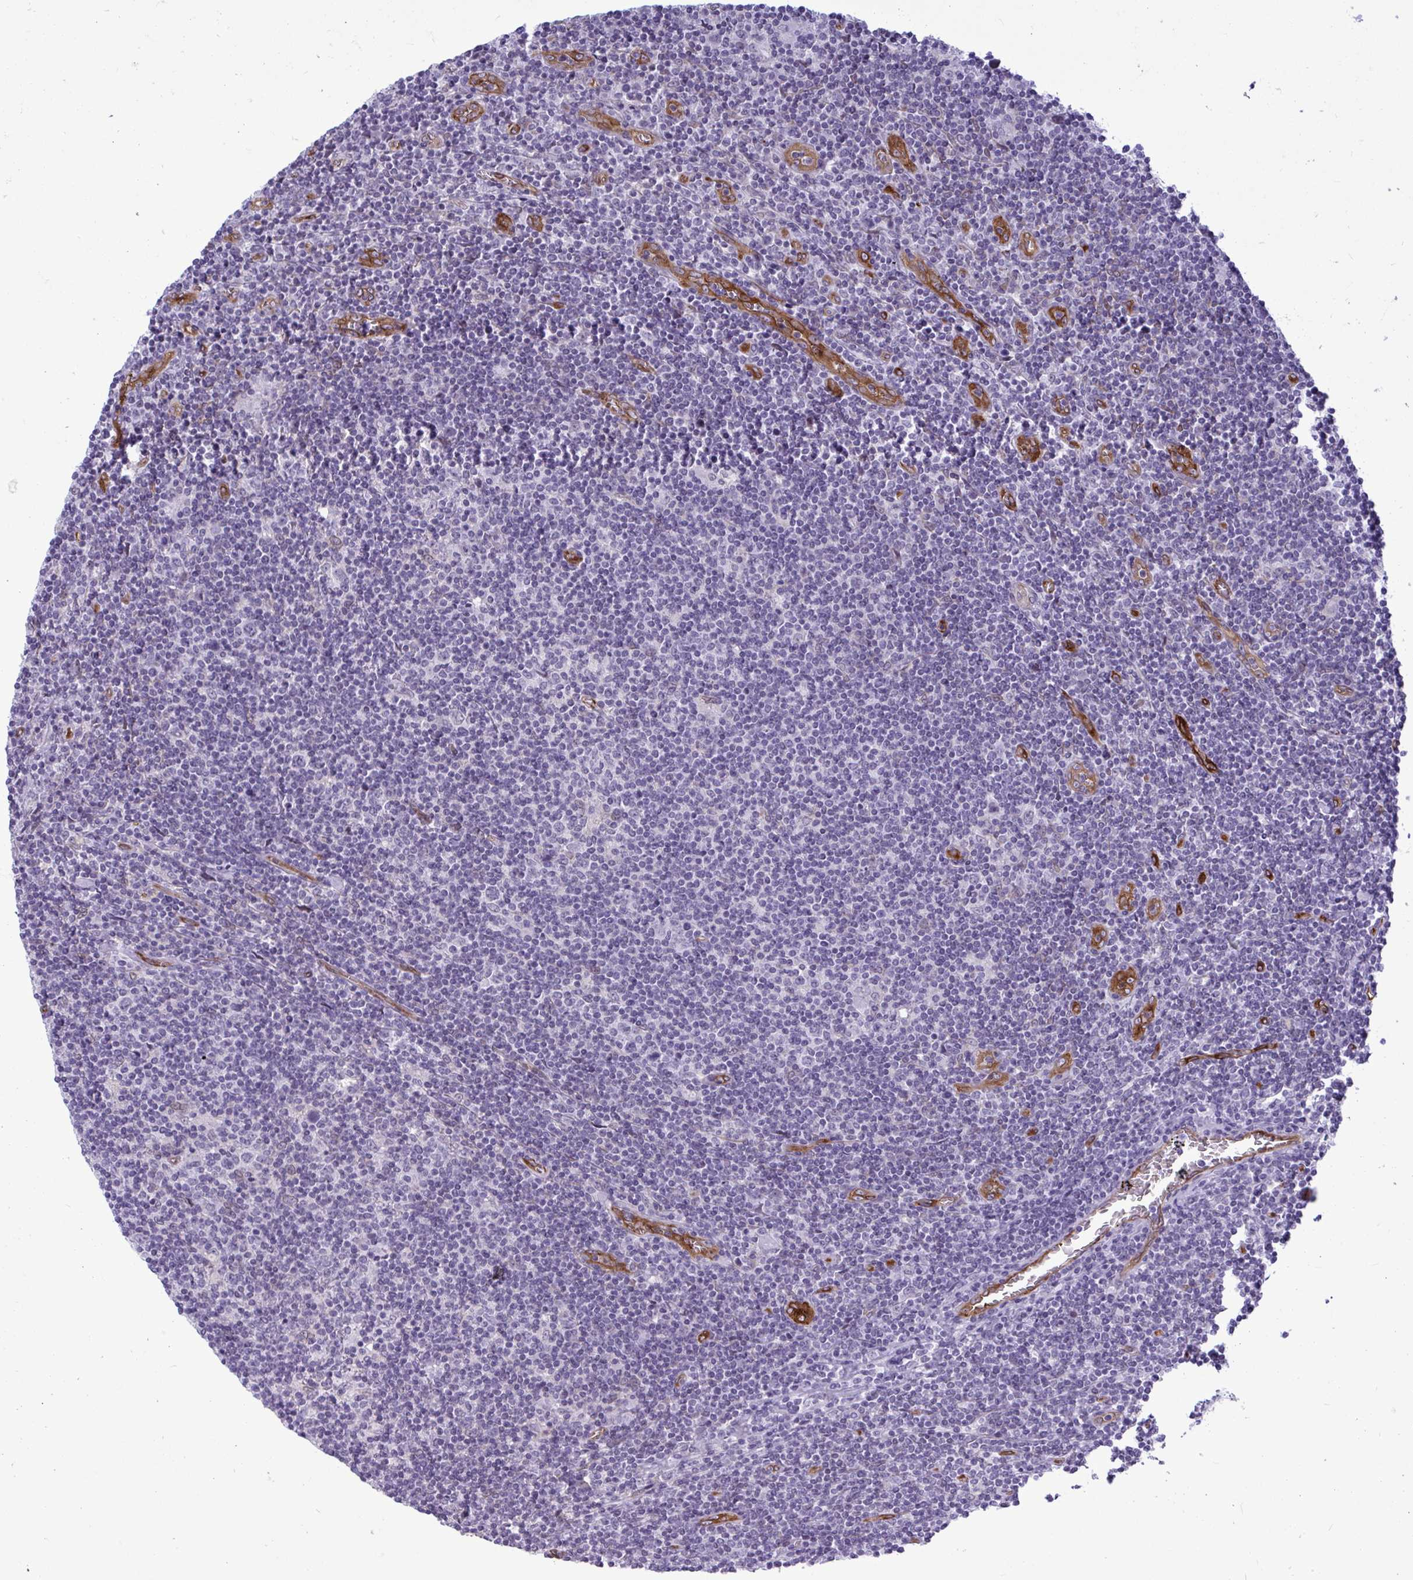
{"staining": {"intensity": "negative", "quantity": "none", "location": "none"}, "tissue": "lymphoma", "cell_type": "Tumor cells", "image_type": "cancer", "snomed": [{"axis": "morphology", "description": "Hodgkin's disease, NOS"}, {"axis": "topography", "description": "Lymph node"}], "caption": "A histopathology image of lymphoma stained for a protein shows no brown staining in tumor cells.", "gene": "EML1", "patient": {"sex": "male", "age": 40}}